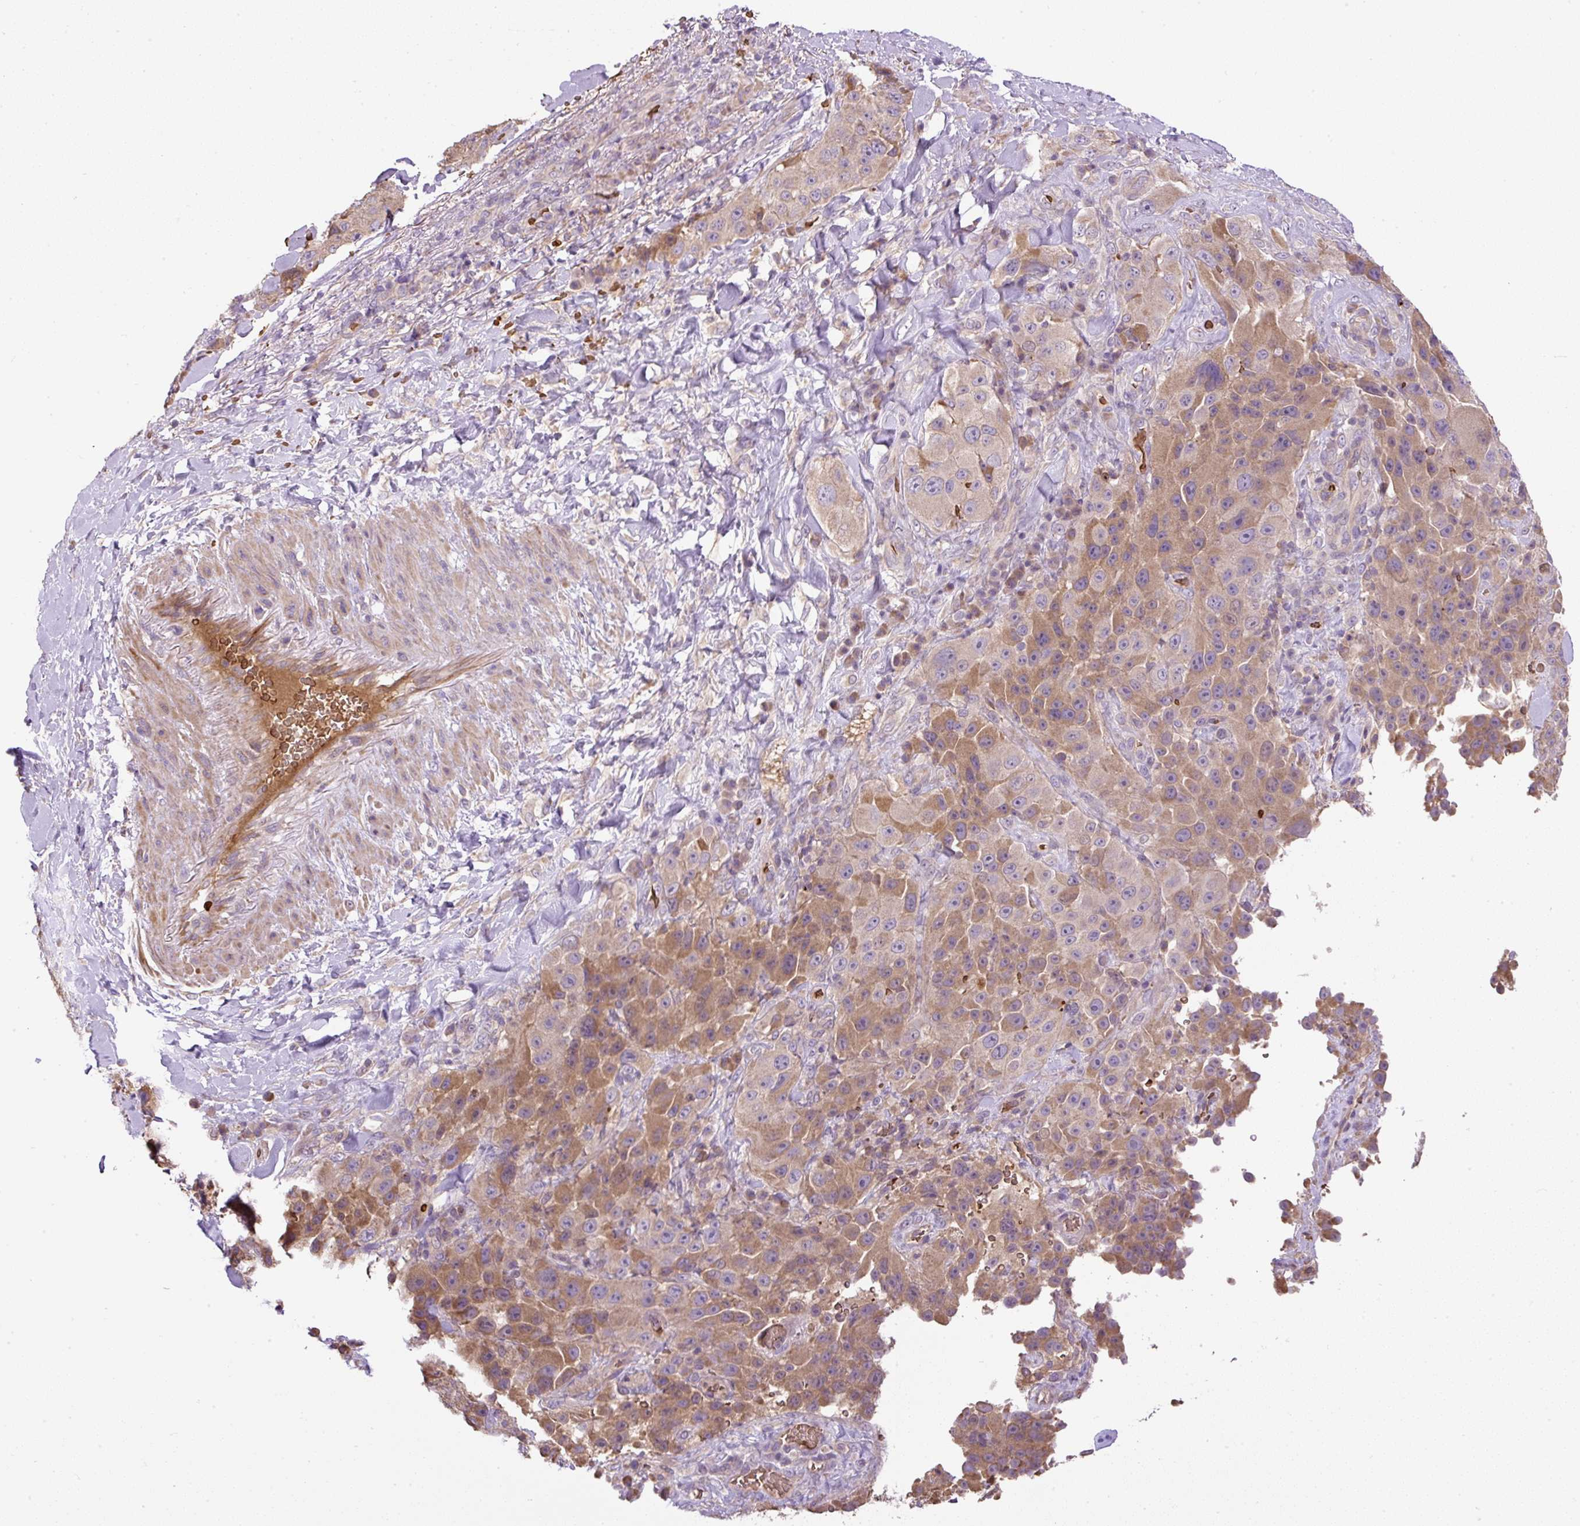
{"staining": {"intensity": "weak", "quantity": ">75%", "location": "cytoplasmic/membranous"}, "tissue": "melanoma", "cell_type": "Tumor cells", "image_type": "cancer", "snomed": [{"axis": "morphology", "description": "Malignant melanoma, Metastatic site"}, {"axis": "topography", "description": "Lymph node"}], "caption": "The photomicrograph demonstrates staining of melanoma, revealing weak cytoplasmic/membranous protein staining (brown color) within tumor cells.", "gene": "CXCL13", "patient": {"sex": "male", "age": 62}}